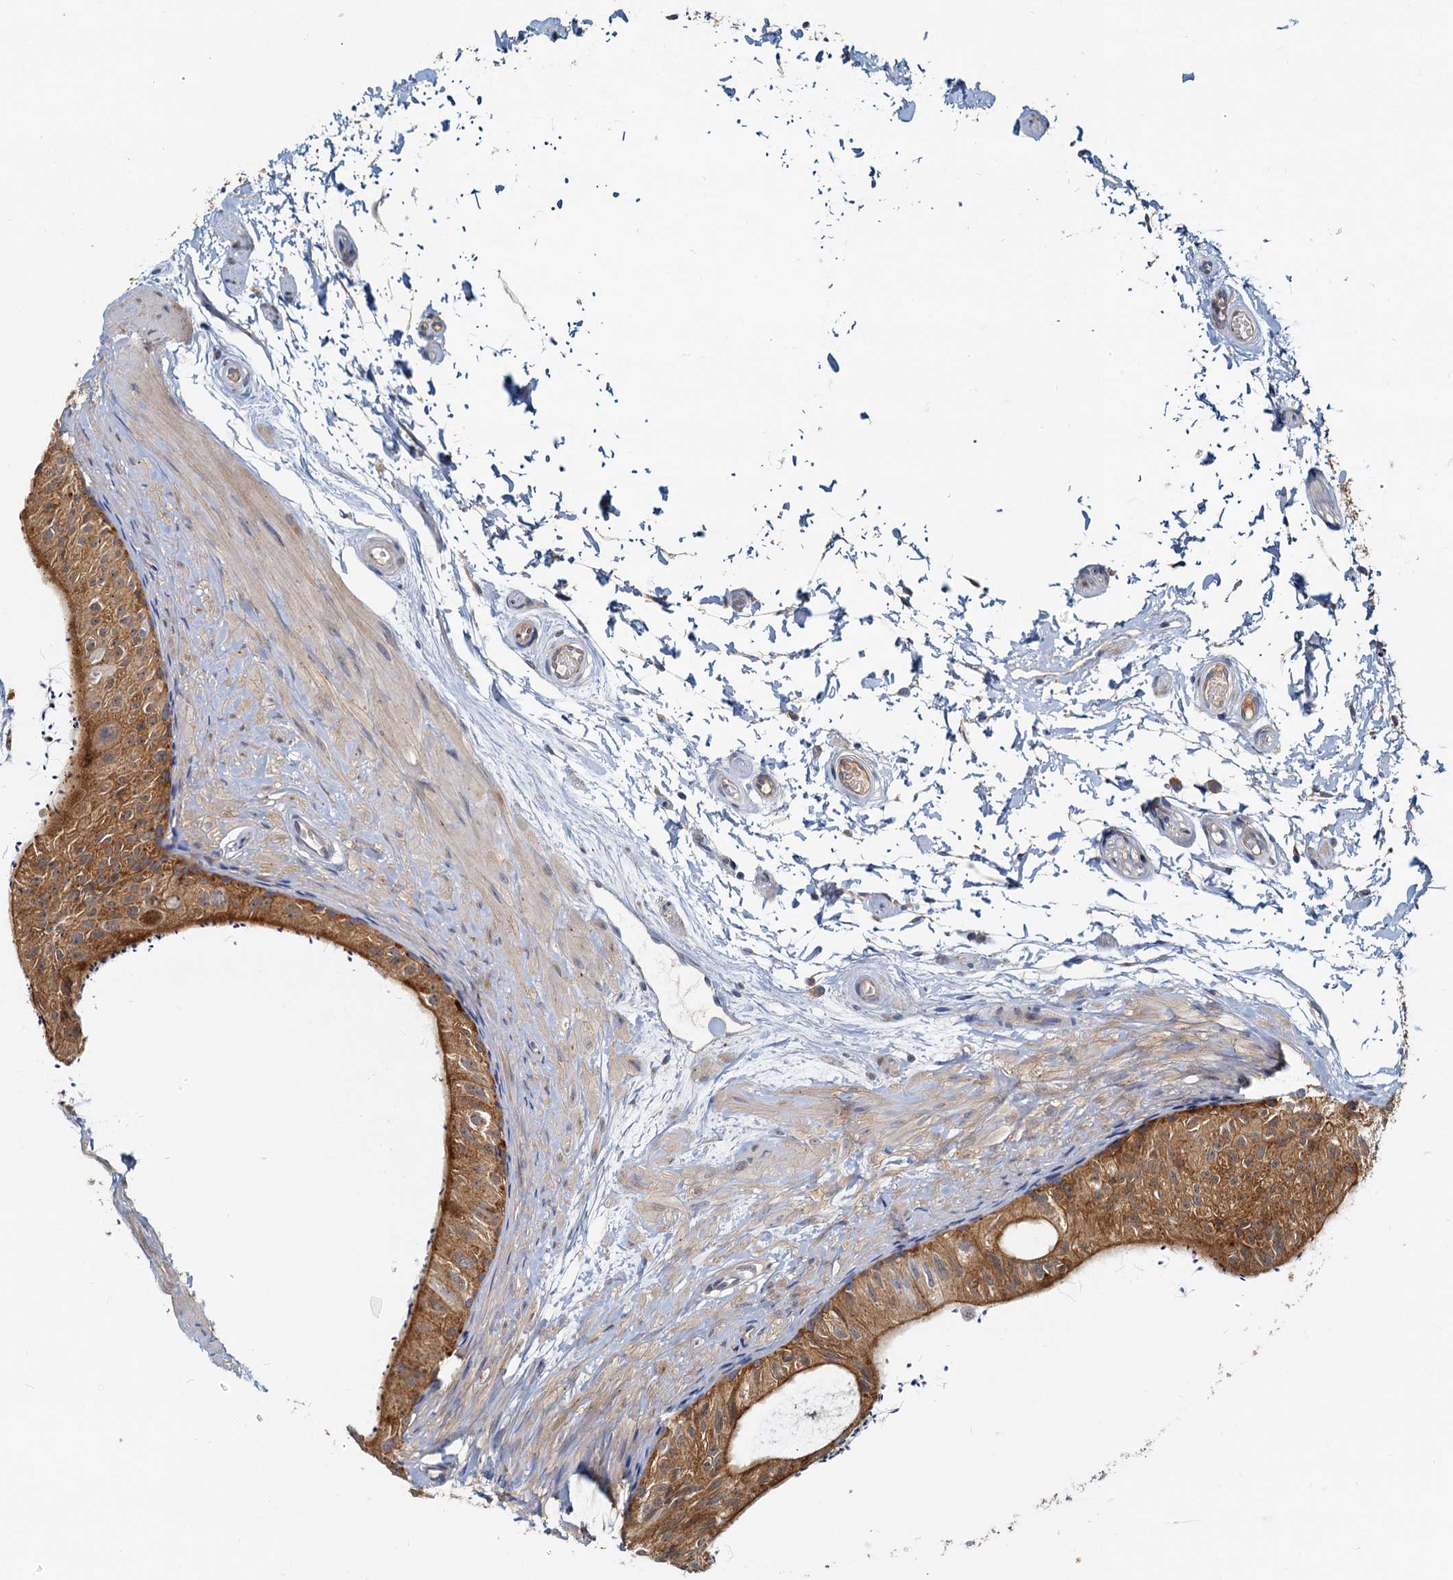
{"staining": {"intensity": "strong", "quantity": ">75%", "location": "cytoplasmic/membranous"}, "tissue": "epididymis", "cell_type": "Glandular cells", "image_type": "normal", "snomed": [{"axis": "morphology", "description": "Normal tissue, NOS"}, {"axis": "topography", "description": "Epididymis"}], "caption": "This histopathology image reveals immunohistochemistry staining of unremarkable human epididymis, with high strong cytoplasmic/membranous staining in about >75% of glandular cells.", "gene": "TOLLIP", "patient": {"sex": "male", "age": 50}}